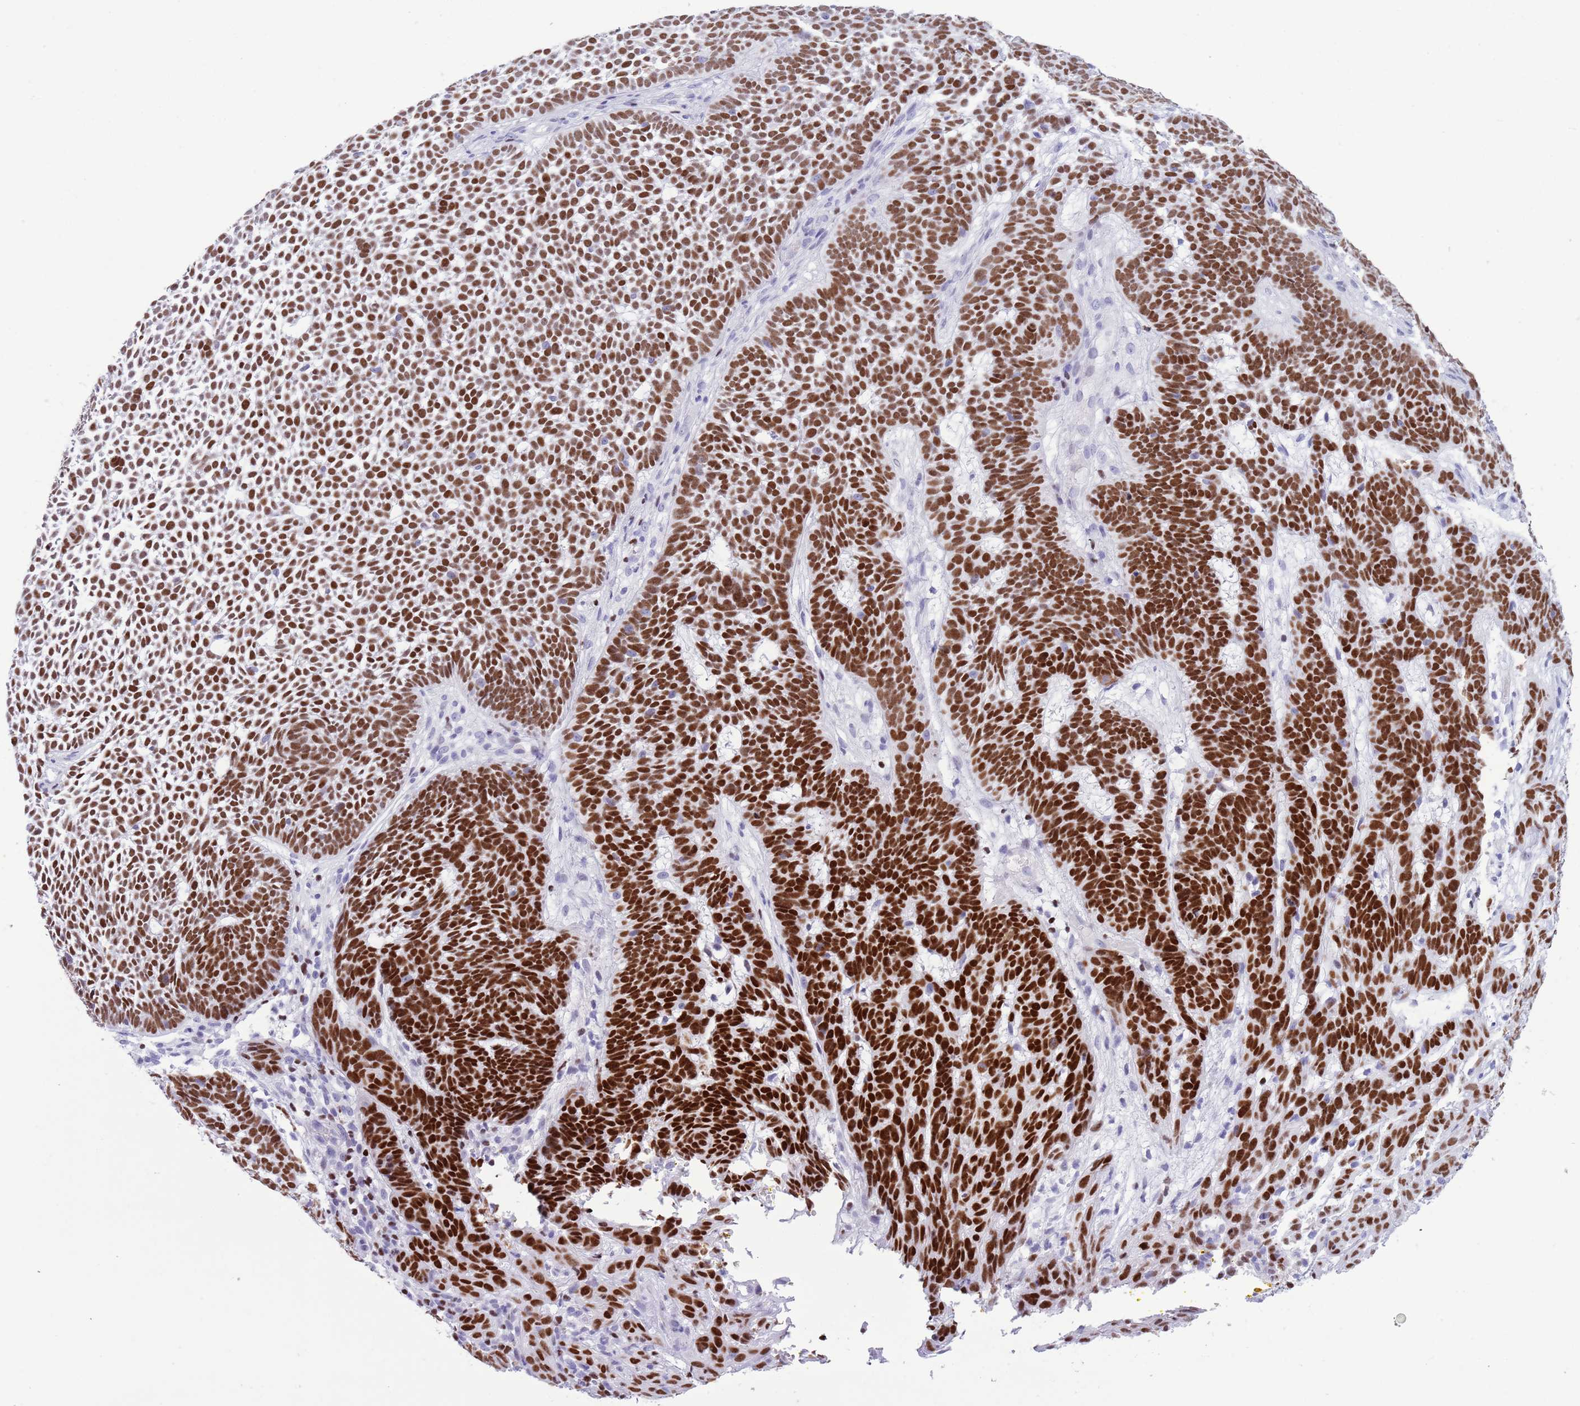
{"staining": {"intensity": "strong", "quantity": ">75%", "location": "nuclear"}, "tissue": "skin cancer", "cell_type": "Tumor cells", "image_type": "cancer", "snomed": [{"axis": "morphology", "description": "Basal cell carcinoma"}, {"axis": "topography", "description": "Skin"}], "caption": "Immunohistochemistry (IHC) histopathology image of neoplastic tissue: human skin cancer stained using IHC shows high levels of strong protein expression localized specifically in the nuclear of tumor cells, appearing as a nuclear brown color.", "gene": "BCL11B", "patient": {"sex": "female", "age": 78}}